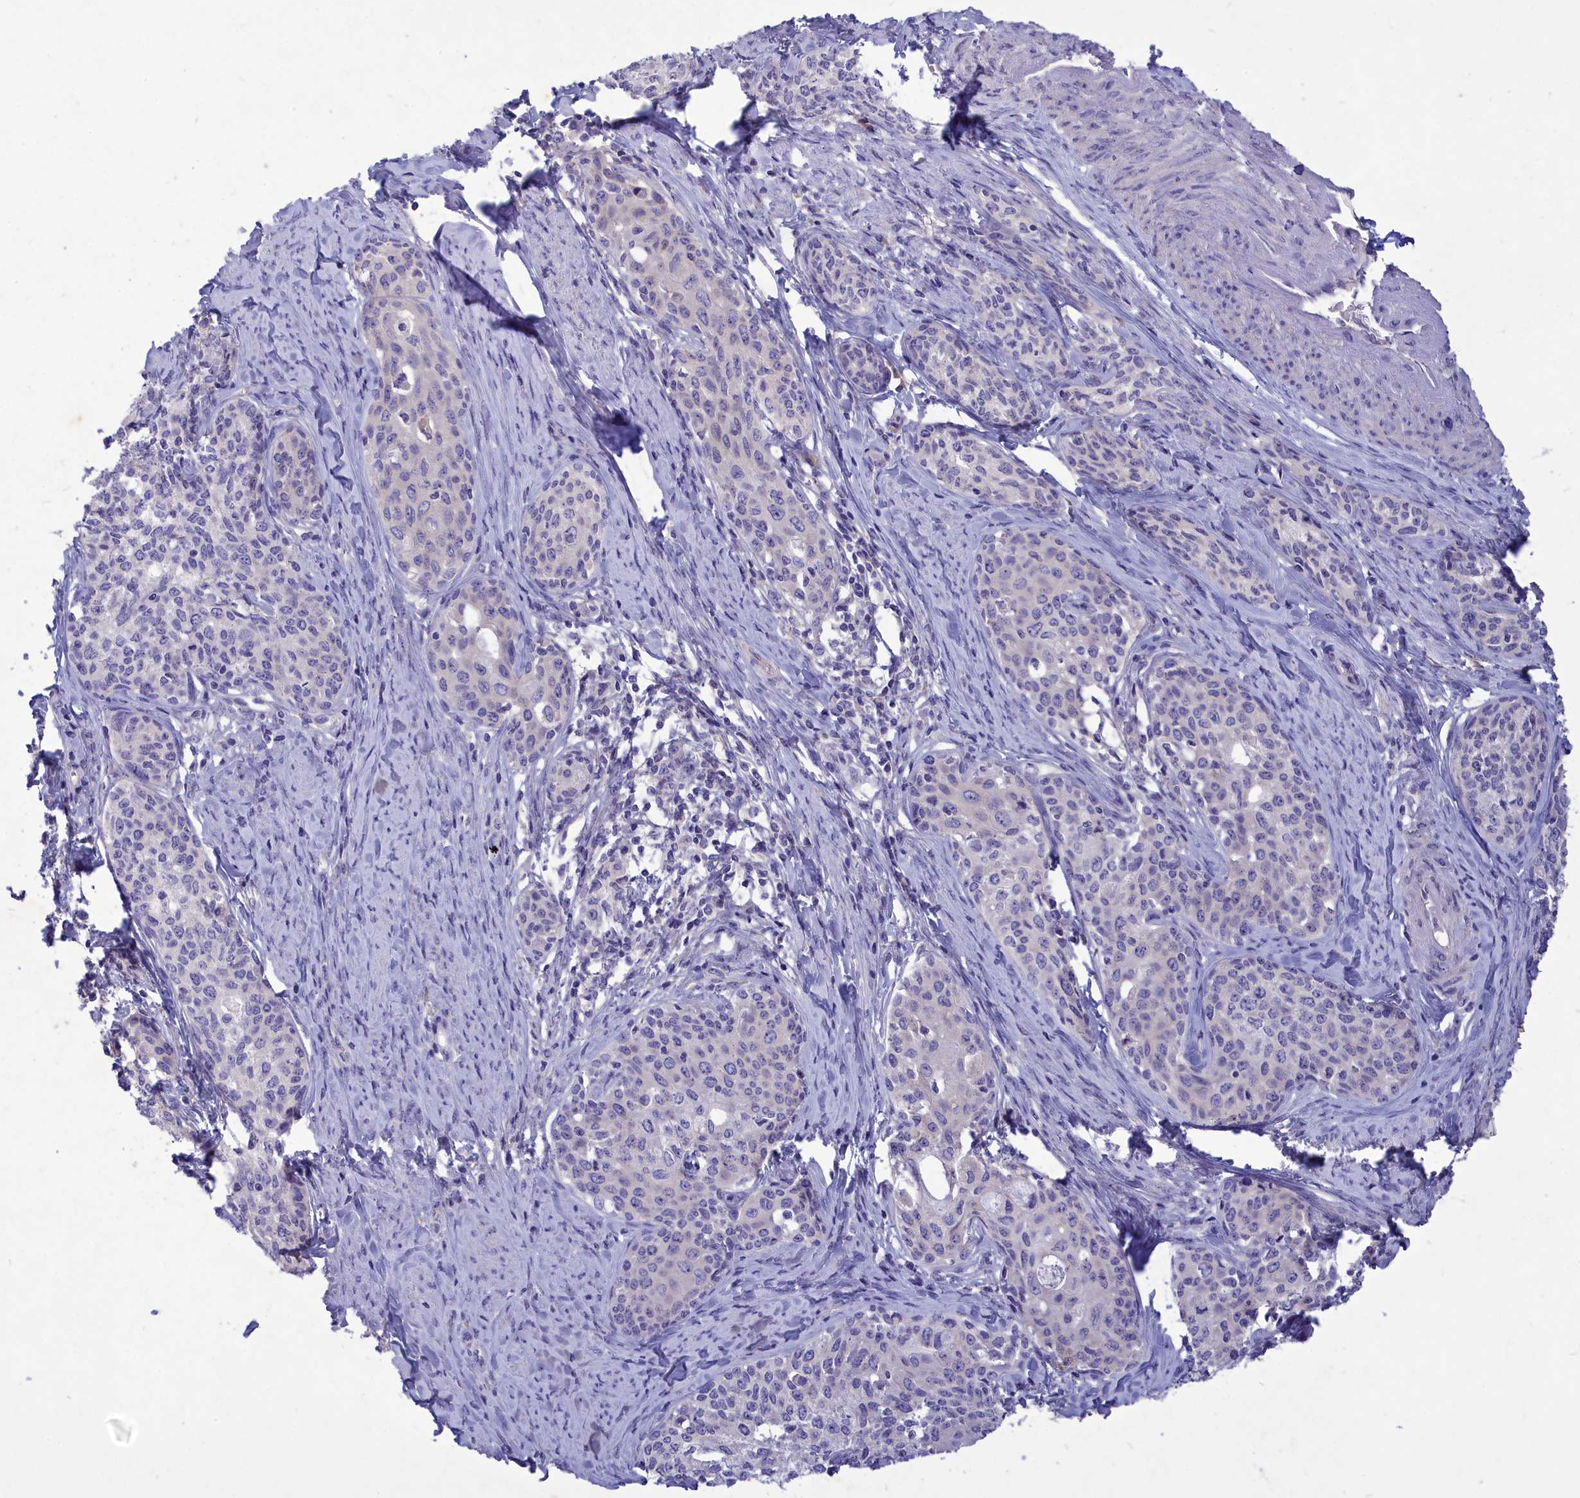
{"staining": {"intensity": "negative", "quantity": "none", "location": "none"}, "tissue": "cervical cancer", "cell_type": "Tumor cells", "image_type": "cancer", "snomed": [{"axis": "morphology", "description": "Squamous cell carcinoma, NOS"}, {"axis": "morphology", "description": "Adenocarcinoma, NOS"}, {"axis": "topography", "description": "Cervix"}], "caption": "An image of cervical squamous cell carcinoma stained for a protein displays no brown staining in tumor cells. Brightfield microscopy of IHC stained with DAB (3,3'-diaminobenzidine) (brown) and hematoxylin (blue), captured at high magnification.", "gene": "DEFB119", "patient": {"sex": "female", "age": 52}}